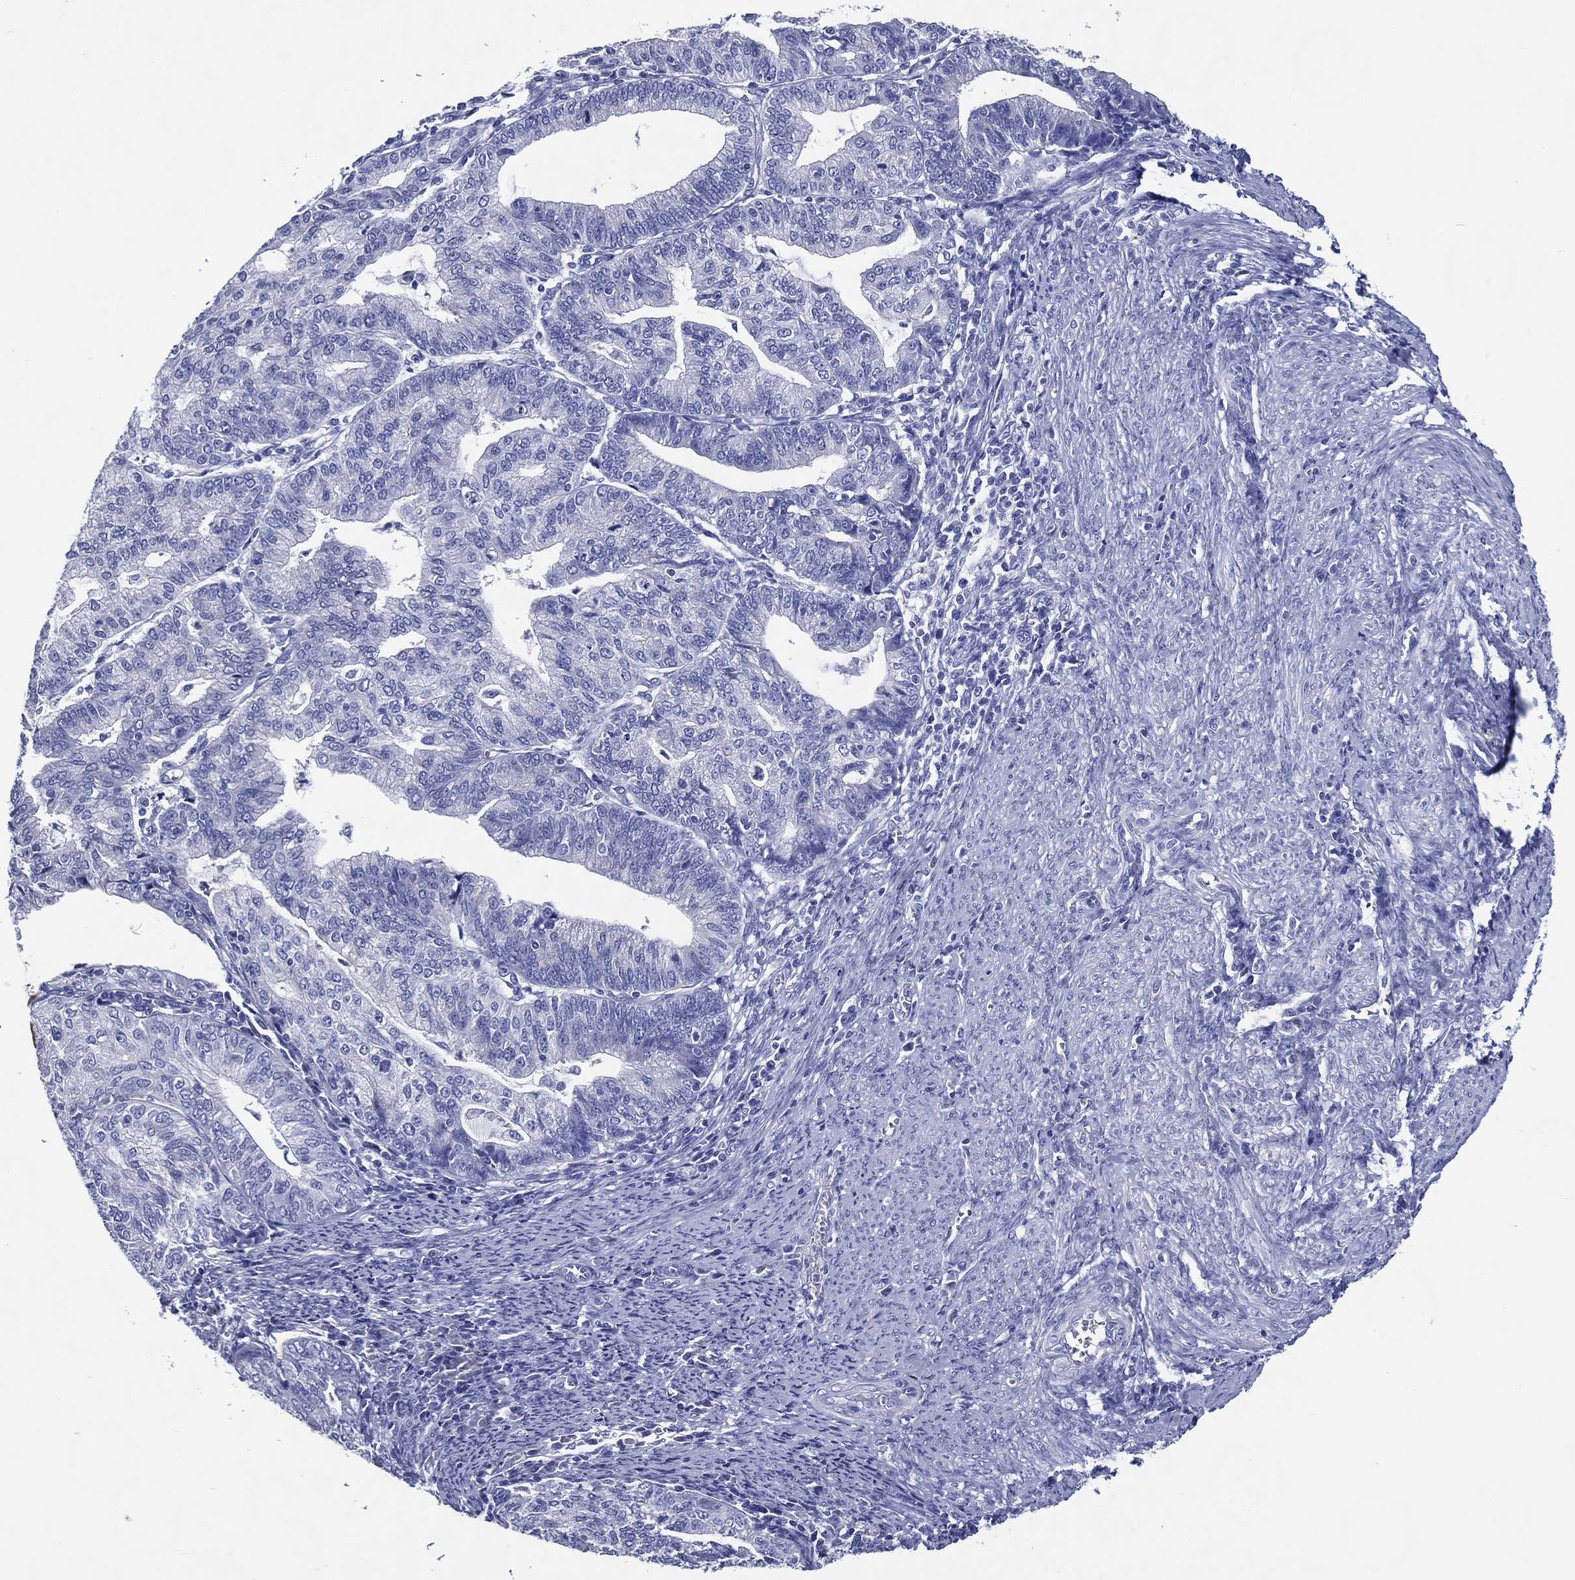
{"staining": {"intensity": "negative", "quantity": "none", "location": "none"}, "tissue": "endometrial cancer", "cell_type": "Tumor cells", "image_type": "cancer", "snomed": [{"axis": "morphology", "description": "Adenocarcinoma, NOS"}, {"axis": "topography", "description": "Endometrium"}], "caption": "An immunohistochemistry photomicrograph of endometrial cancer (adenocarcinoma) is shown. There is no staining in tumor cells of endometrial cancer (adenocarcinoma).", "gene": "ACE2", "patient": {"sex": "female", "age": 82}}